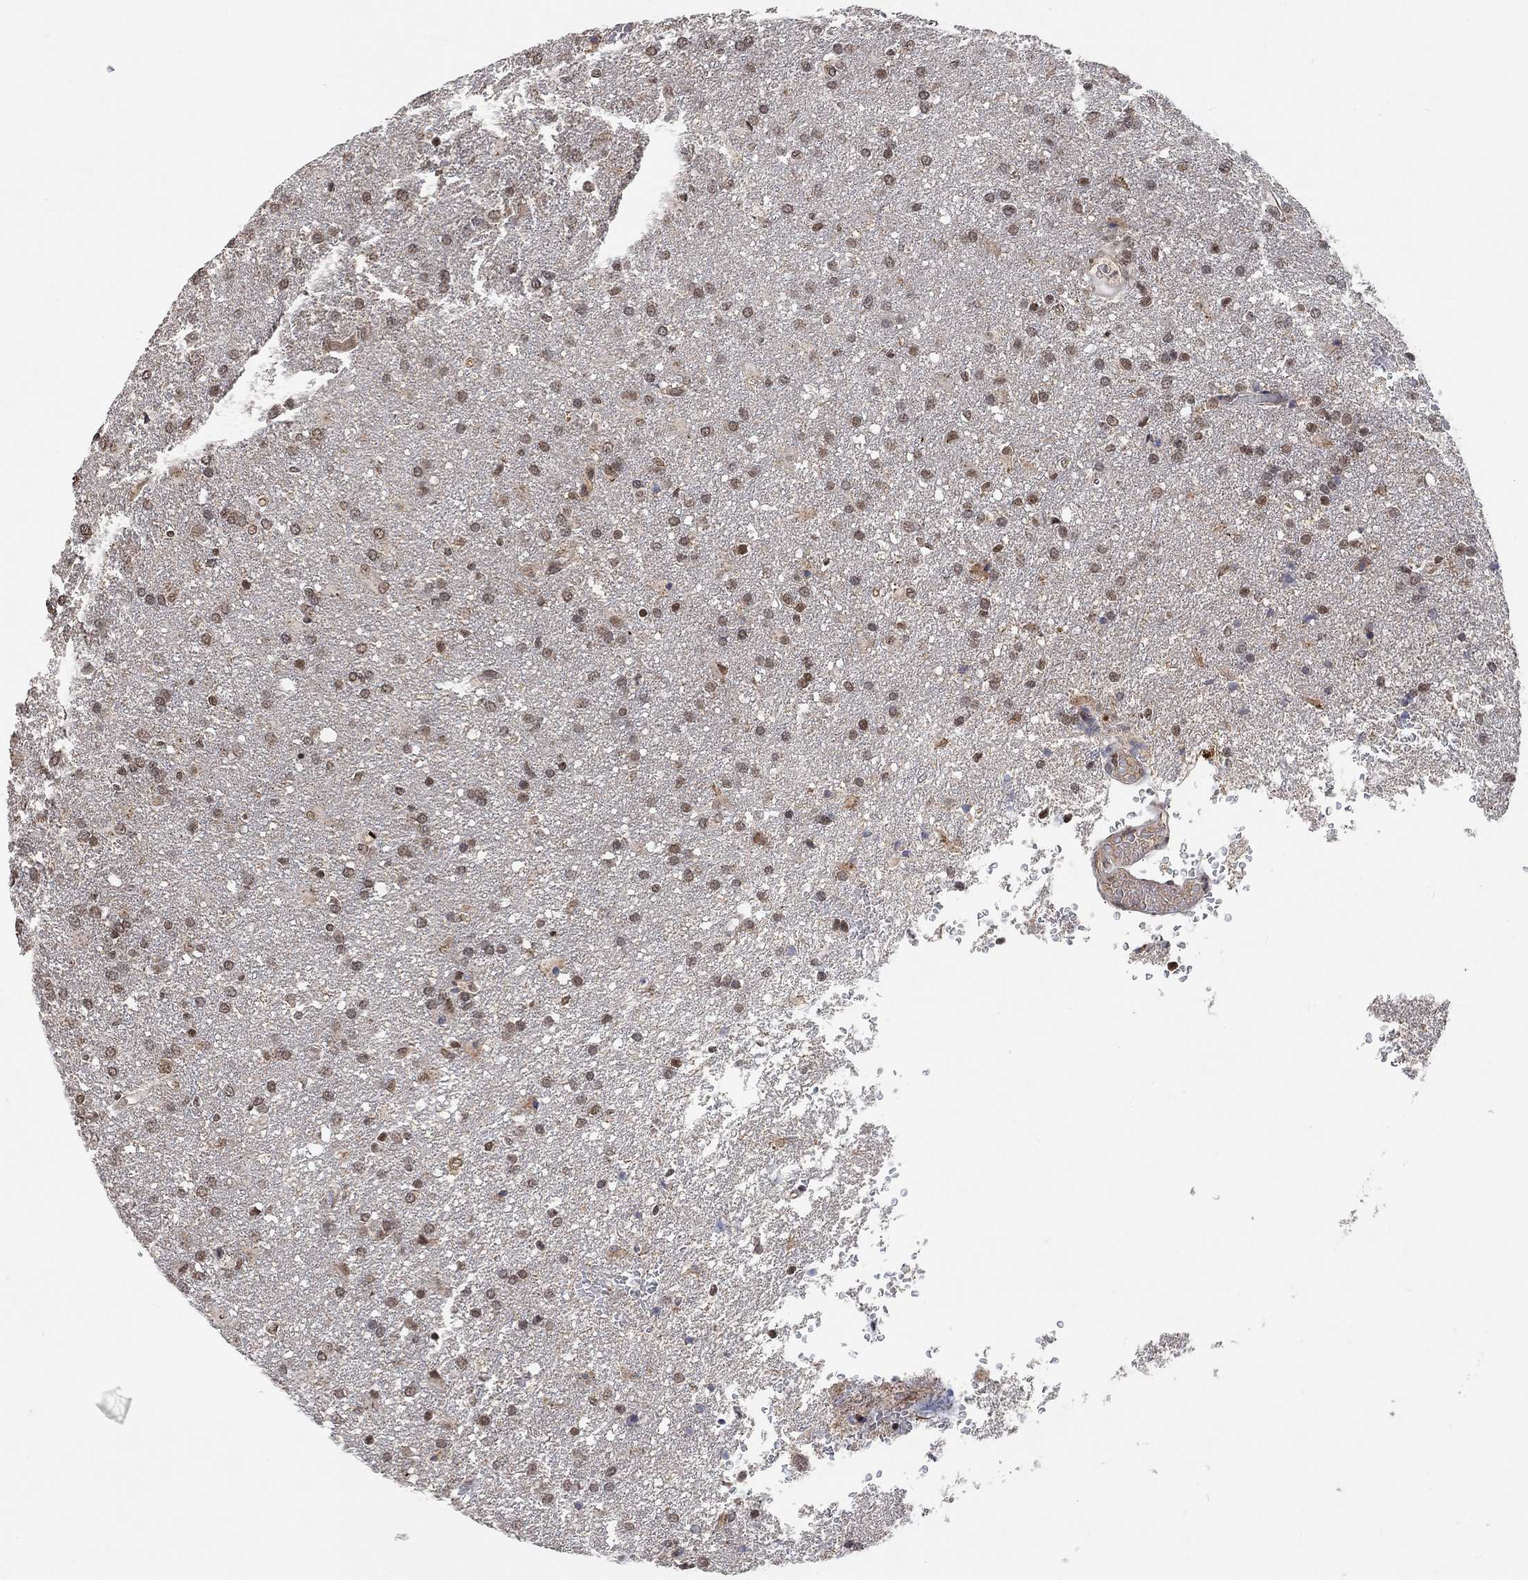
{"staining": {"intensity": "moderate", "quantity": "<25%", "location": "nuclear"}, "tissue": "glioma", "cell_type": "Tumor cells", "image_type": "cancer", "snomed": [{"axis": "morphology", "description": "Glioma, malignant, High grade"}, {"axis": "topography", "description": "Brain"}], "caption": "Immunohistochemical staining of glioma displays low levels of moderate nuclear protein positivity in approximately <25% of tumor cells. The protein of interest is stained brown, and the nuclei are stained in blue (DAB (3,3'-diaminobenzidine) IHC with brightfield microscopy, high magnification).", "gene": "THAP8", "patient": {"sex": "male", "age": 68}}